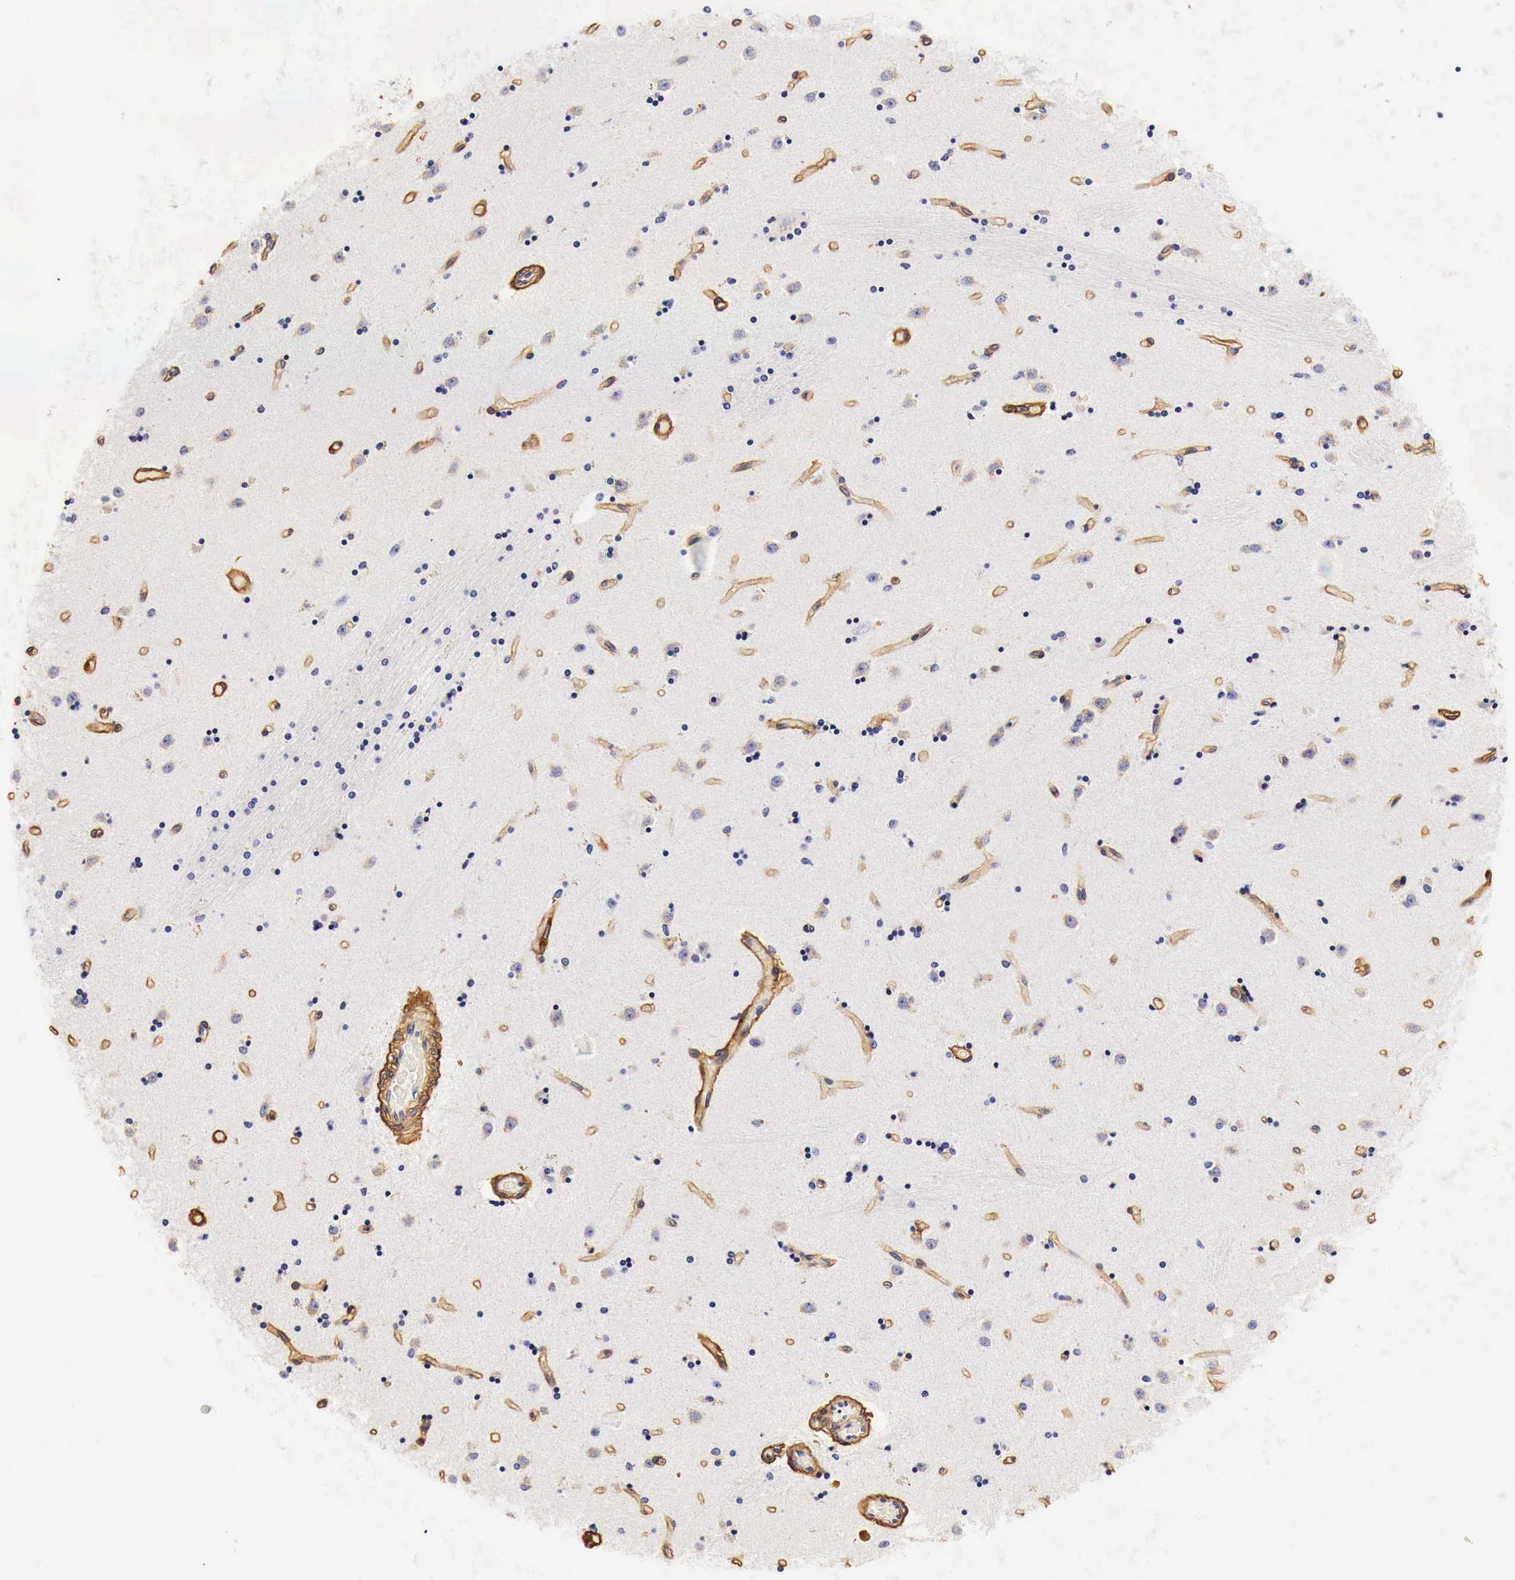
{"staining": {"intensity": "negative", "quantity": "none", "location": "none"}, "tissue": "caudate", "cell_type": "Glial cells", "image_type": "normal", "snomed": [{"axis": "morphology", "description": "Normal tissue, NOS"}, {"axis": "topography", "description": "Lateral ventricle wall"}], "caption": "This is a micrograph of IHC staining of normal caudate, which shows no positivity in glial cells. Brightfield microscopy of immunohistochemistry (IHC) stained with DAB (3,3'-diaminobenzidine) (brown) and hematoxylin (blue), captured at high magnification.", "gene": "LAMB2", "patient": {"sex": "female", "age": 54}}